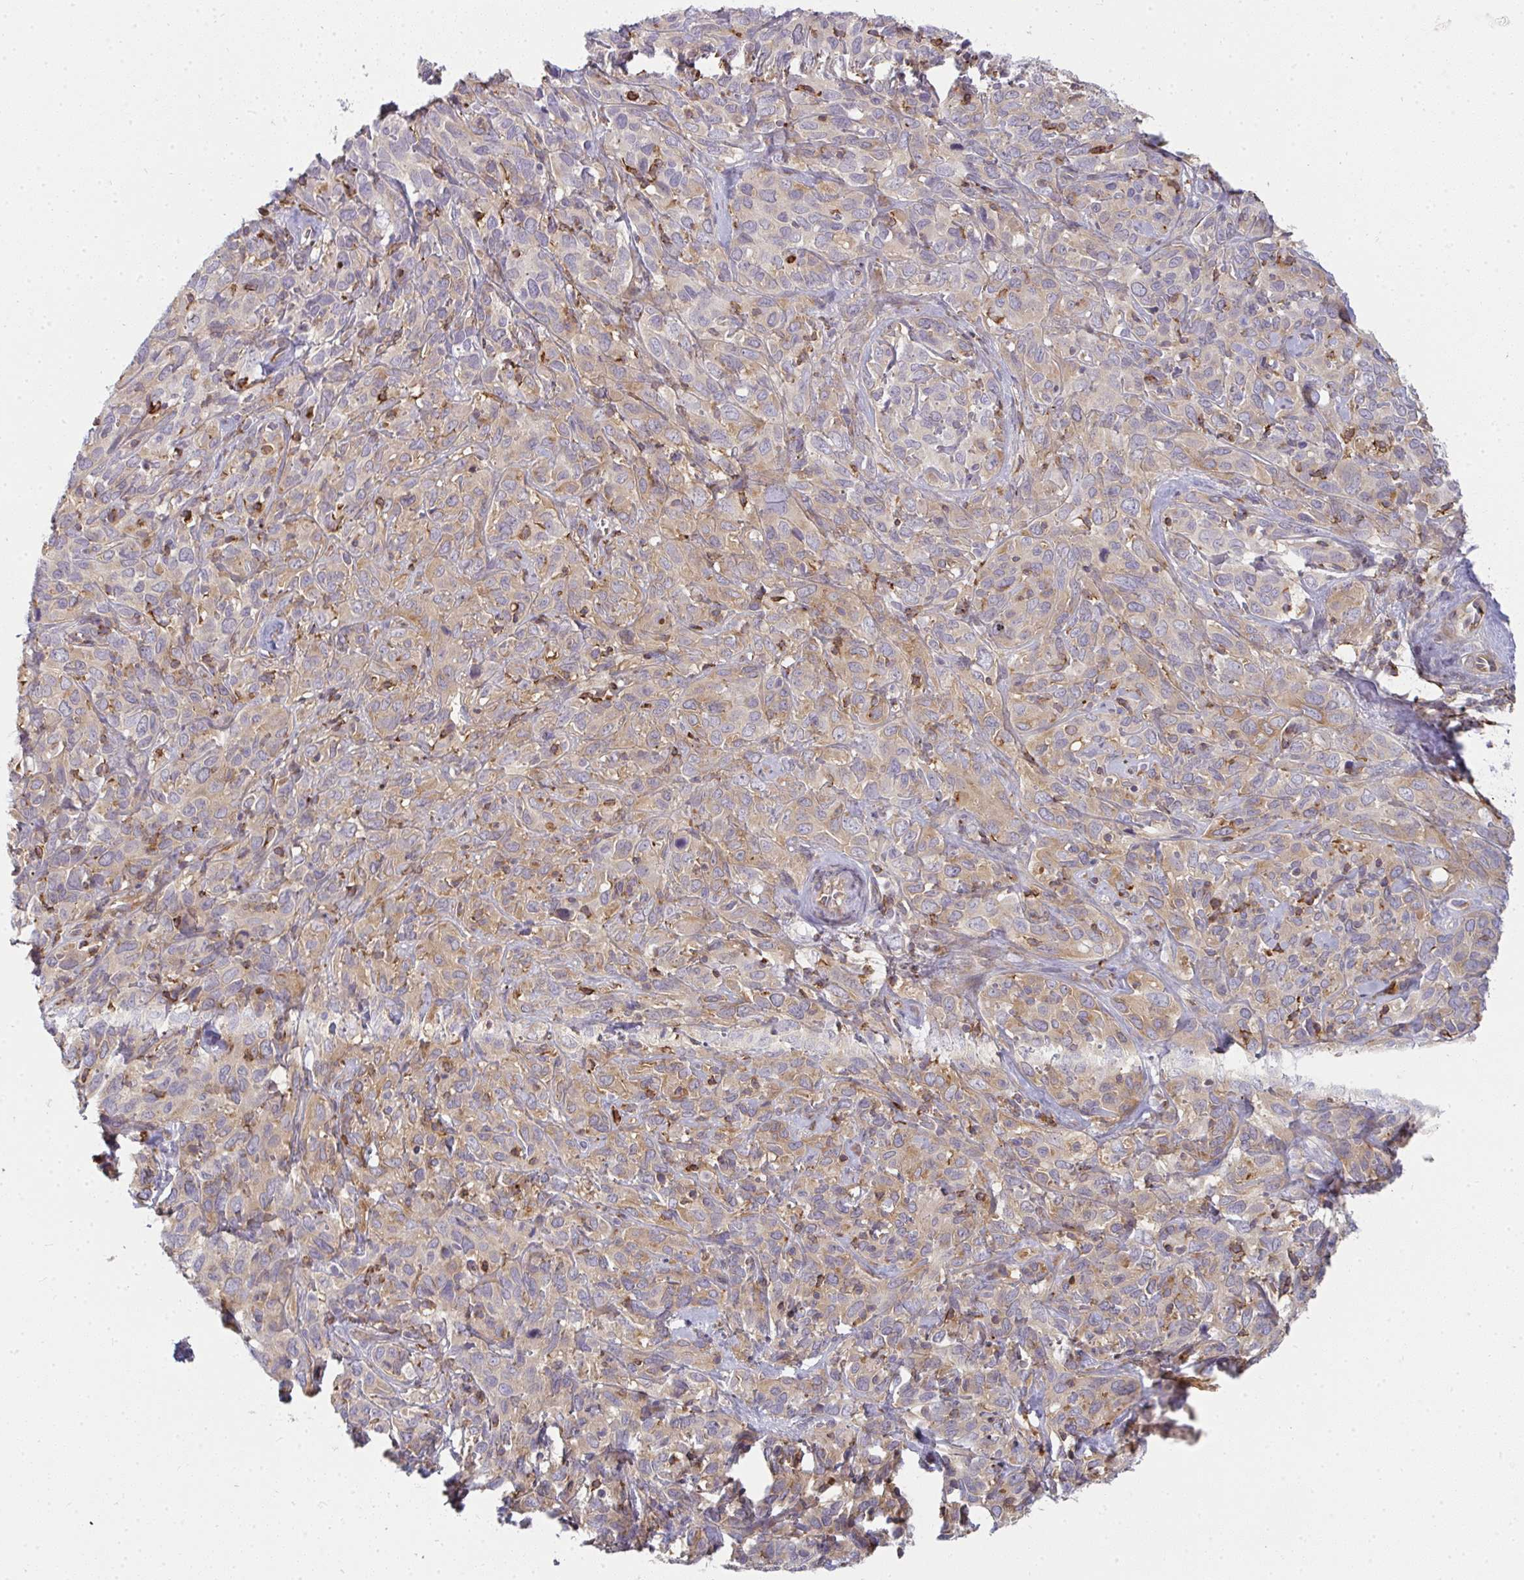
{"staining": {"intensity": "moderate", "quantity": "25%-75%", "location": "cytoplasmic/membranous"}, "tissue": "cervical cancer", "cell_type": "Tumor cells", "image_type": "cancer", "snomed": [{"axis": "morphology", "description": "Normal tissue, NOS"}, {"axis": "morphology", "description": "Squamous cell carcinoma, NOS"}, {"axis": "topography", "description": "Cervix"}], "caption": "Human cervical cancer stained with a protein marker displays moderate staining in tumor cells.", "gene": "CSF3R", "patient": {"sex": "female", "age": 51}}